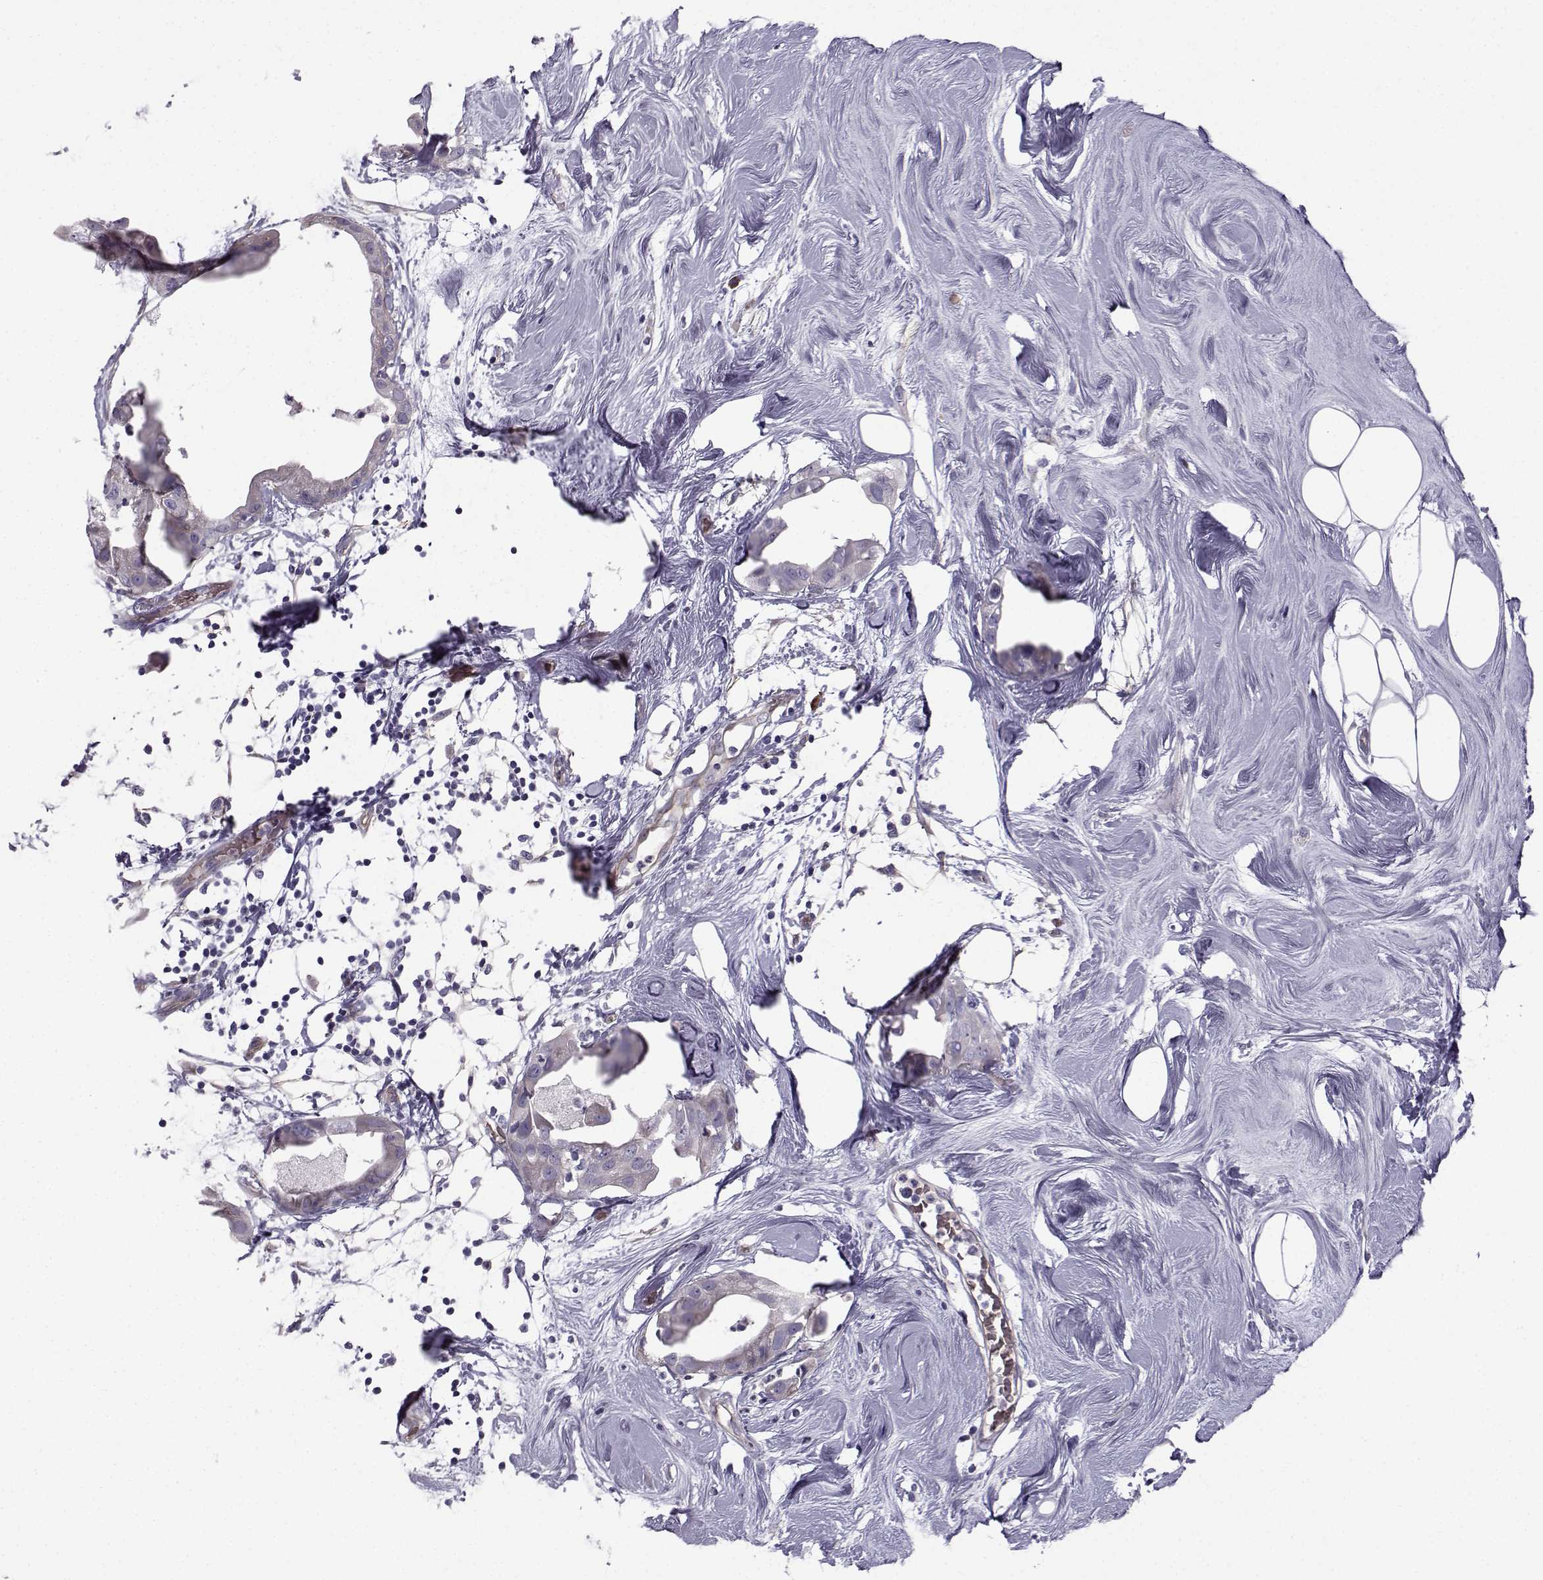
{"staining": {"intensity": "weak", "quantity": "<25%", "location": "cytoplasmic/membranous"}, "tissue": "breast cancer", "cell_type": "Tumor cells", "image_type": "cancer", "snomed": [{"axis": "morphology", "description": "Normal tissue, NOS"}, {"axis": "morphology", "description": "Duct carcinoma"}, {"axis": "topography", "description": "Breast"}], "caption": "Breast cancer was stained to show a protein in brown. There is no significant expression in tumor cells. The staining is performed using DAB (3,3'-diaminobenzidine) brown chromogen with nuclei counter-stained in using hematoxylin.", "gene": "QPCT", "patient": {"sex": "female", "age": 40}}